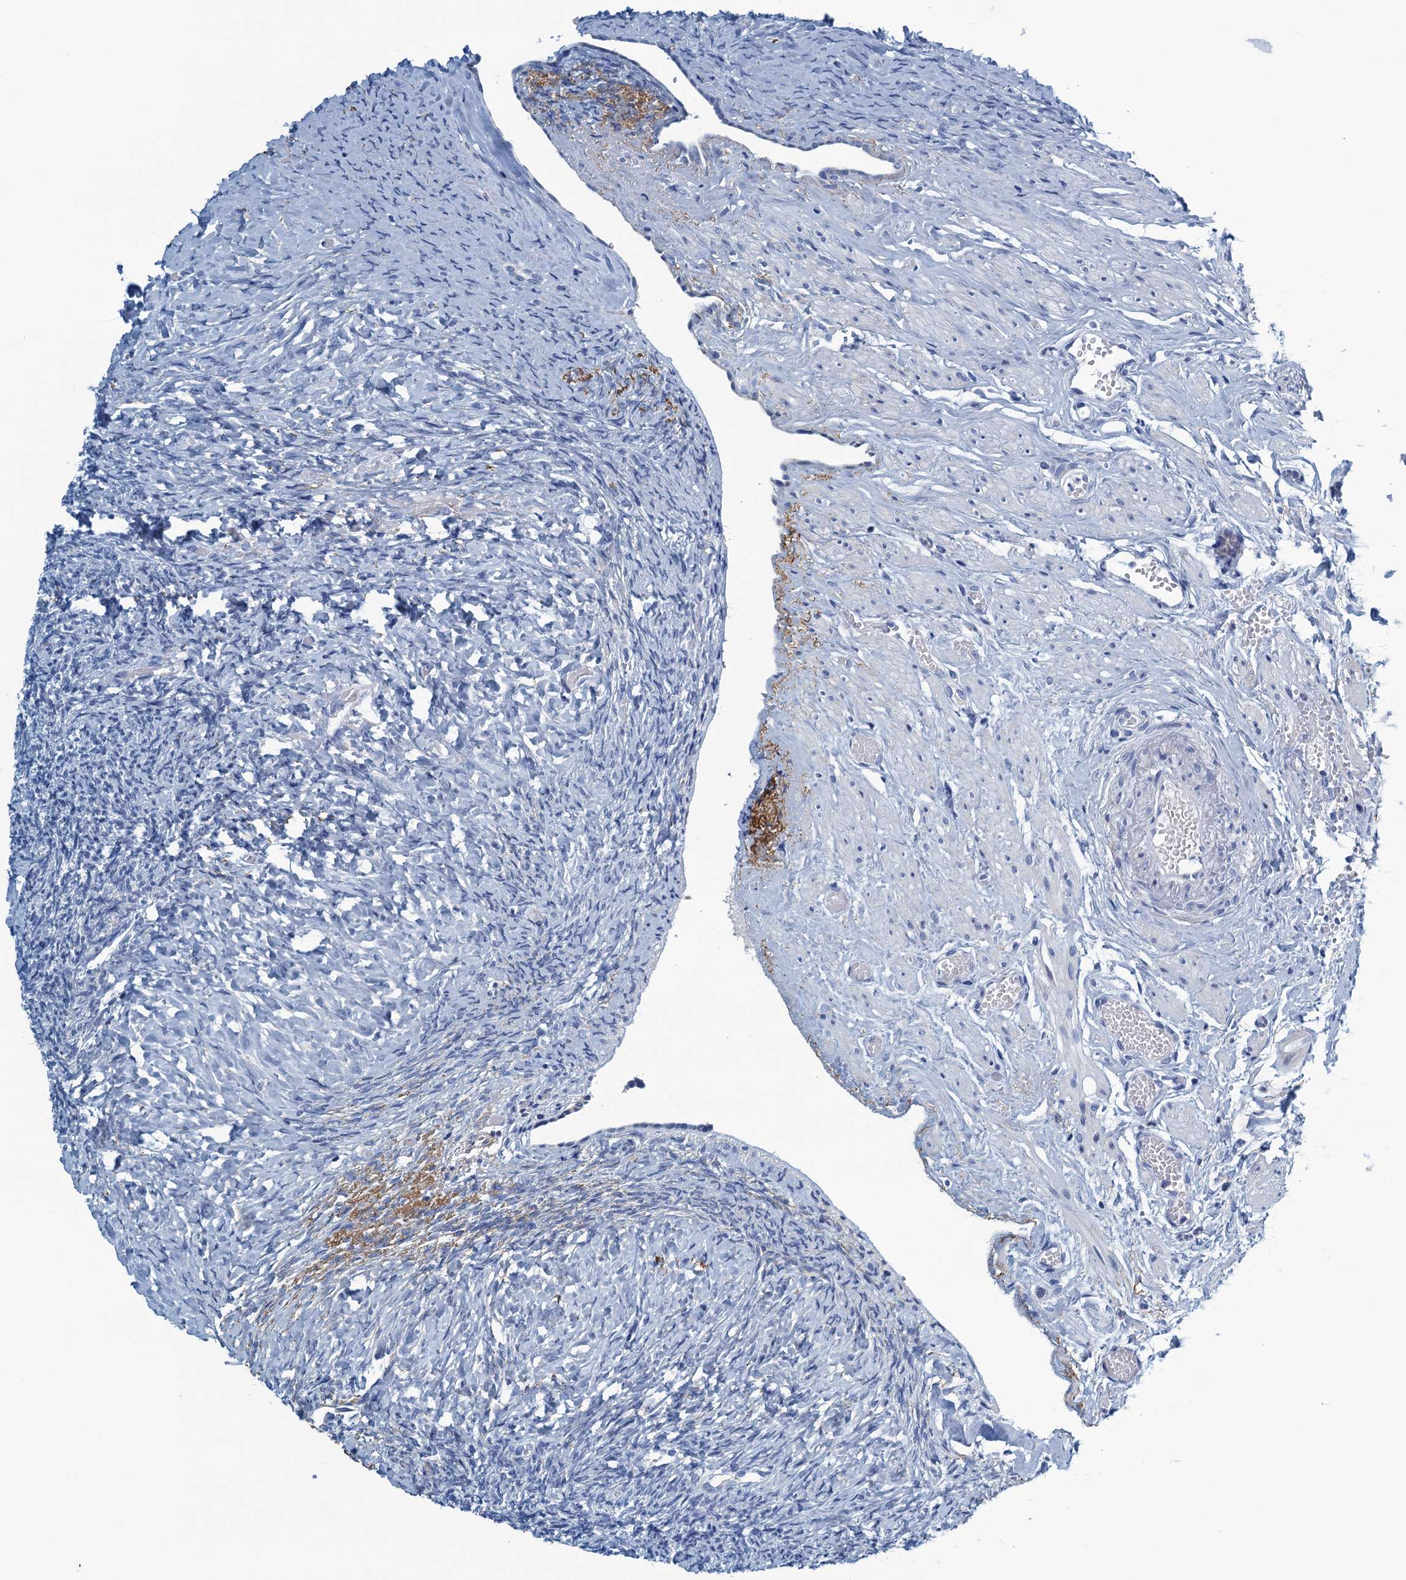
{"staining": {"intensity": "negative", "quantity": "none", "location": "none"}, "tissue": "ovary", "cell_type": "Follicle cells", "image_type": "normal", "snomed": [{"axis": "morphology", "description": "Normal tissue, NOS"}, {"axis": "topography", "description": "Ovary"}], "caption": "The immunohistochemistry (IHC) micrograph has no significant positivity in follicle cells of ovary.", "gene": "C10orf88", "patient": {"sex": "female", "age": 41}}